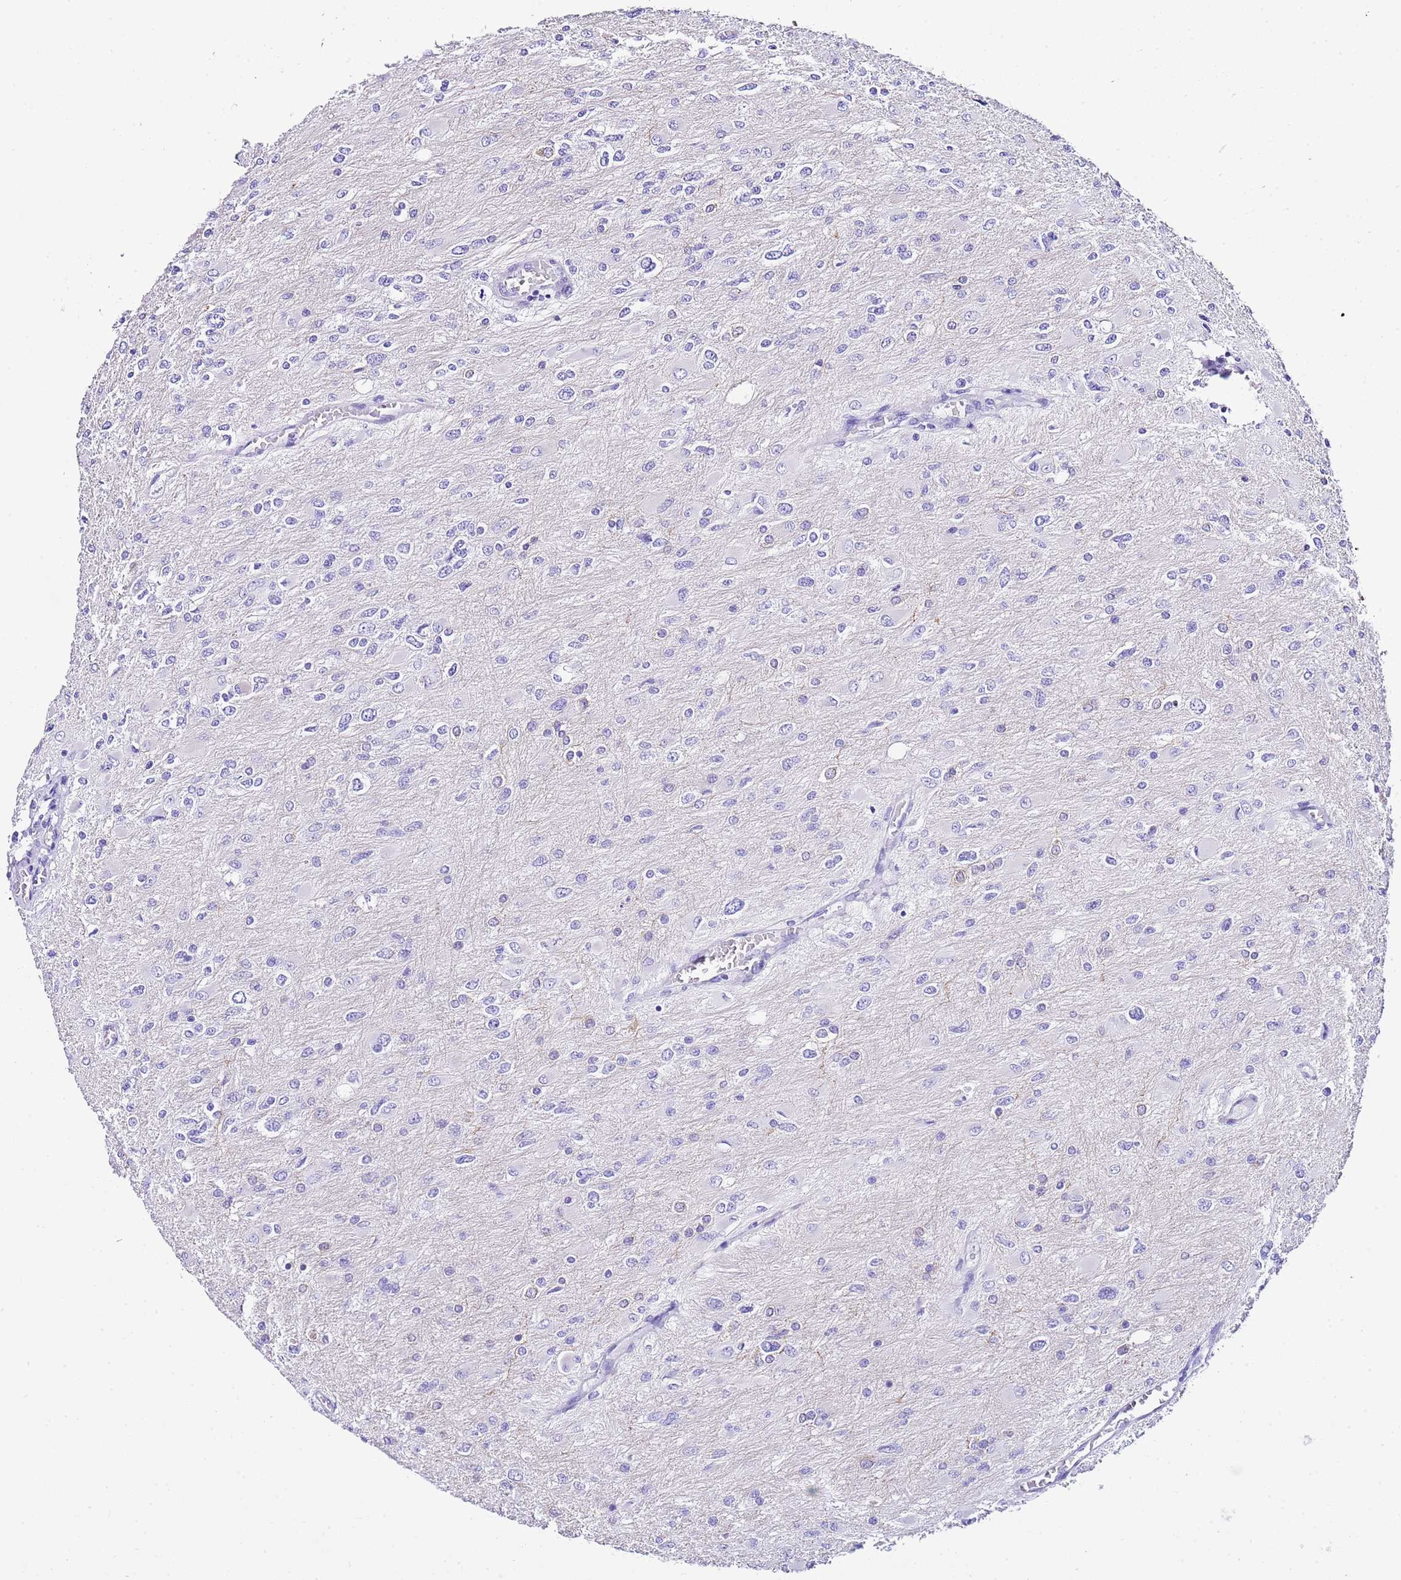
{"staining": {"intensity": "negative", "quantity": "none", "location": "none"}, "tissue": "glioma", "cell_type": "Tumor cells", "image_type": "cancer", "snomed": [{"axis": "morphology", "description": "Glioma, malignant, High grade"}, {"axis": "topography", "description": "Cerebral cortex"}], "caption": "DAB immunohistochemical staining of human glioma shows no significant staining in tumor cells.", "gene": "KCNC1", "patient": {"sex": "female", "age": 36}}